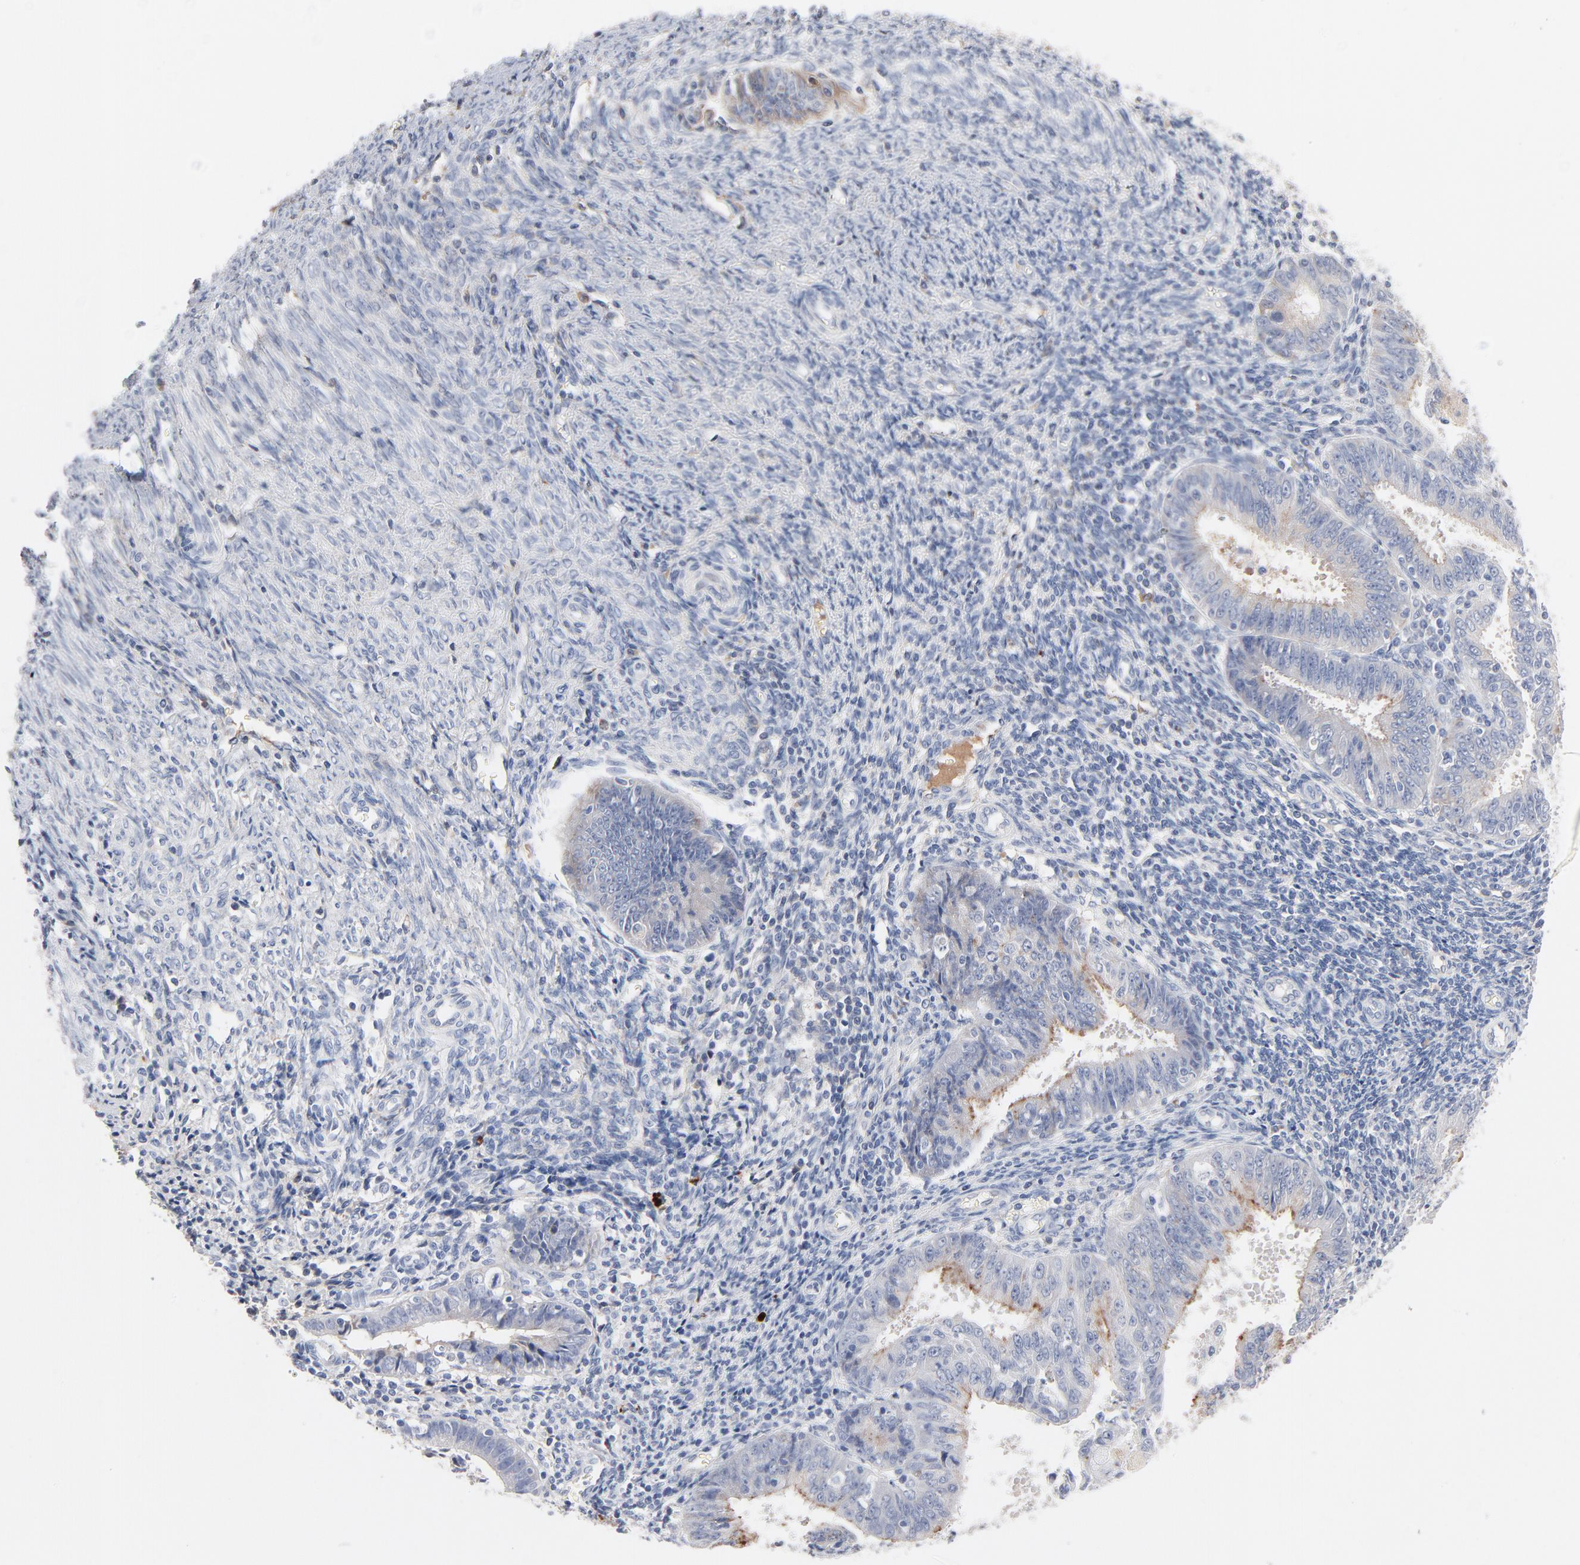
{"staining": {"intensity": "negative", "quantity": "none", "location": "none"}, "tissue": "endometrial cancer", "cell_type": "Tumor cells", "image_type": "cancer", "snomed": [{"axis": "morphology", "description": "Adenocarcinoma, NOS"}, {"axis": "topography", "description": "Endometrium"}], "caption": "Immunohistochemistry (IHC) of human endometrial cancer reveals no expression in tumor cells.", "gene": "SERPINA4", "patient": {"sex": "female", "age": 42}}